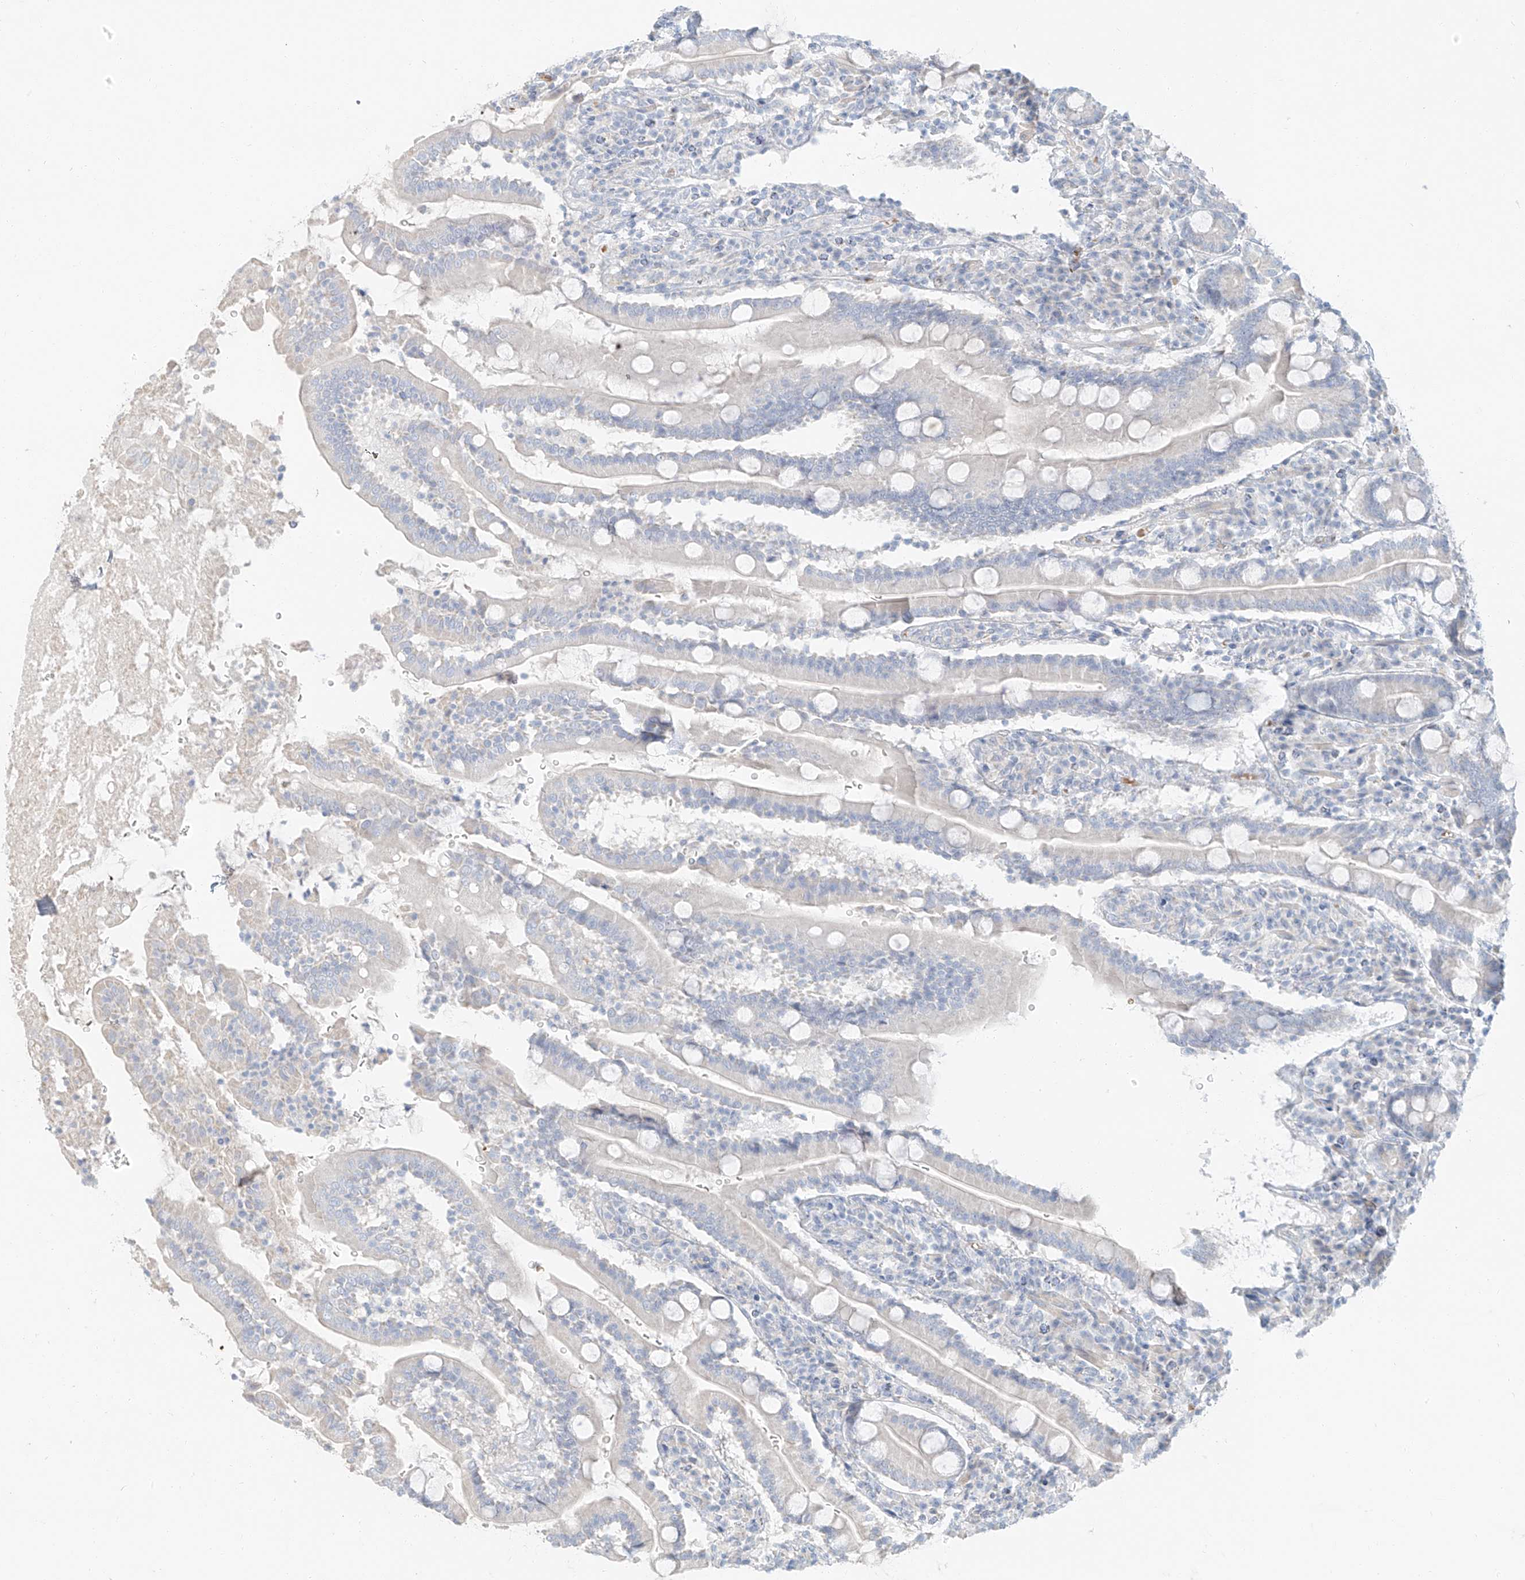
{"staining": {"intensity": "negative", "quantity": "none", "location": "none"}, "tissue": "duodenum", "cell_type": "Glandular cells", "image_type": "normal", "snomed": [{"axis": "morphology", "description": "Normal tissue, NOS"}, {"axis": "topography", "description": "Duodenum"}], "caption": "A high-resolution photomicrograph shows immunohistochemistry staining of benign duodenum, which shows no significant expression in glandular cells.", "gene": "PGC", "patient": {"sex": "male", "age": 35}}